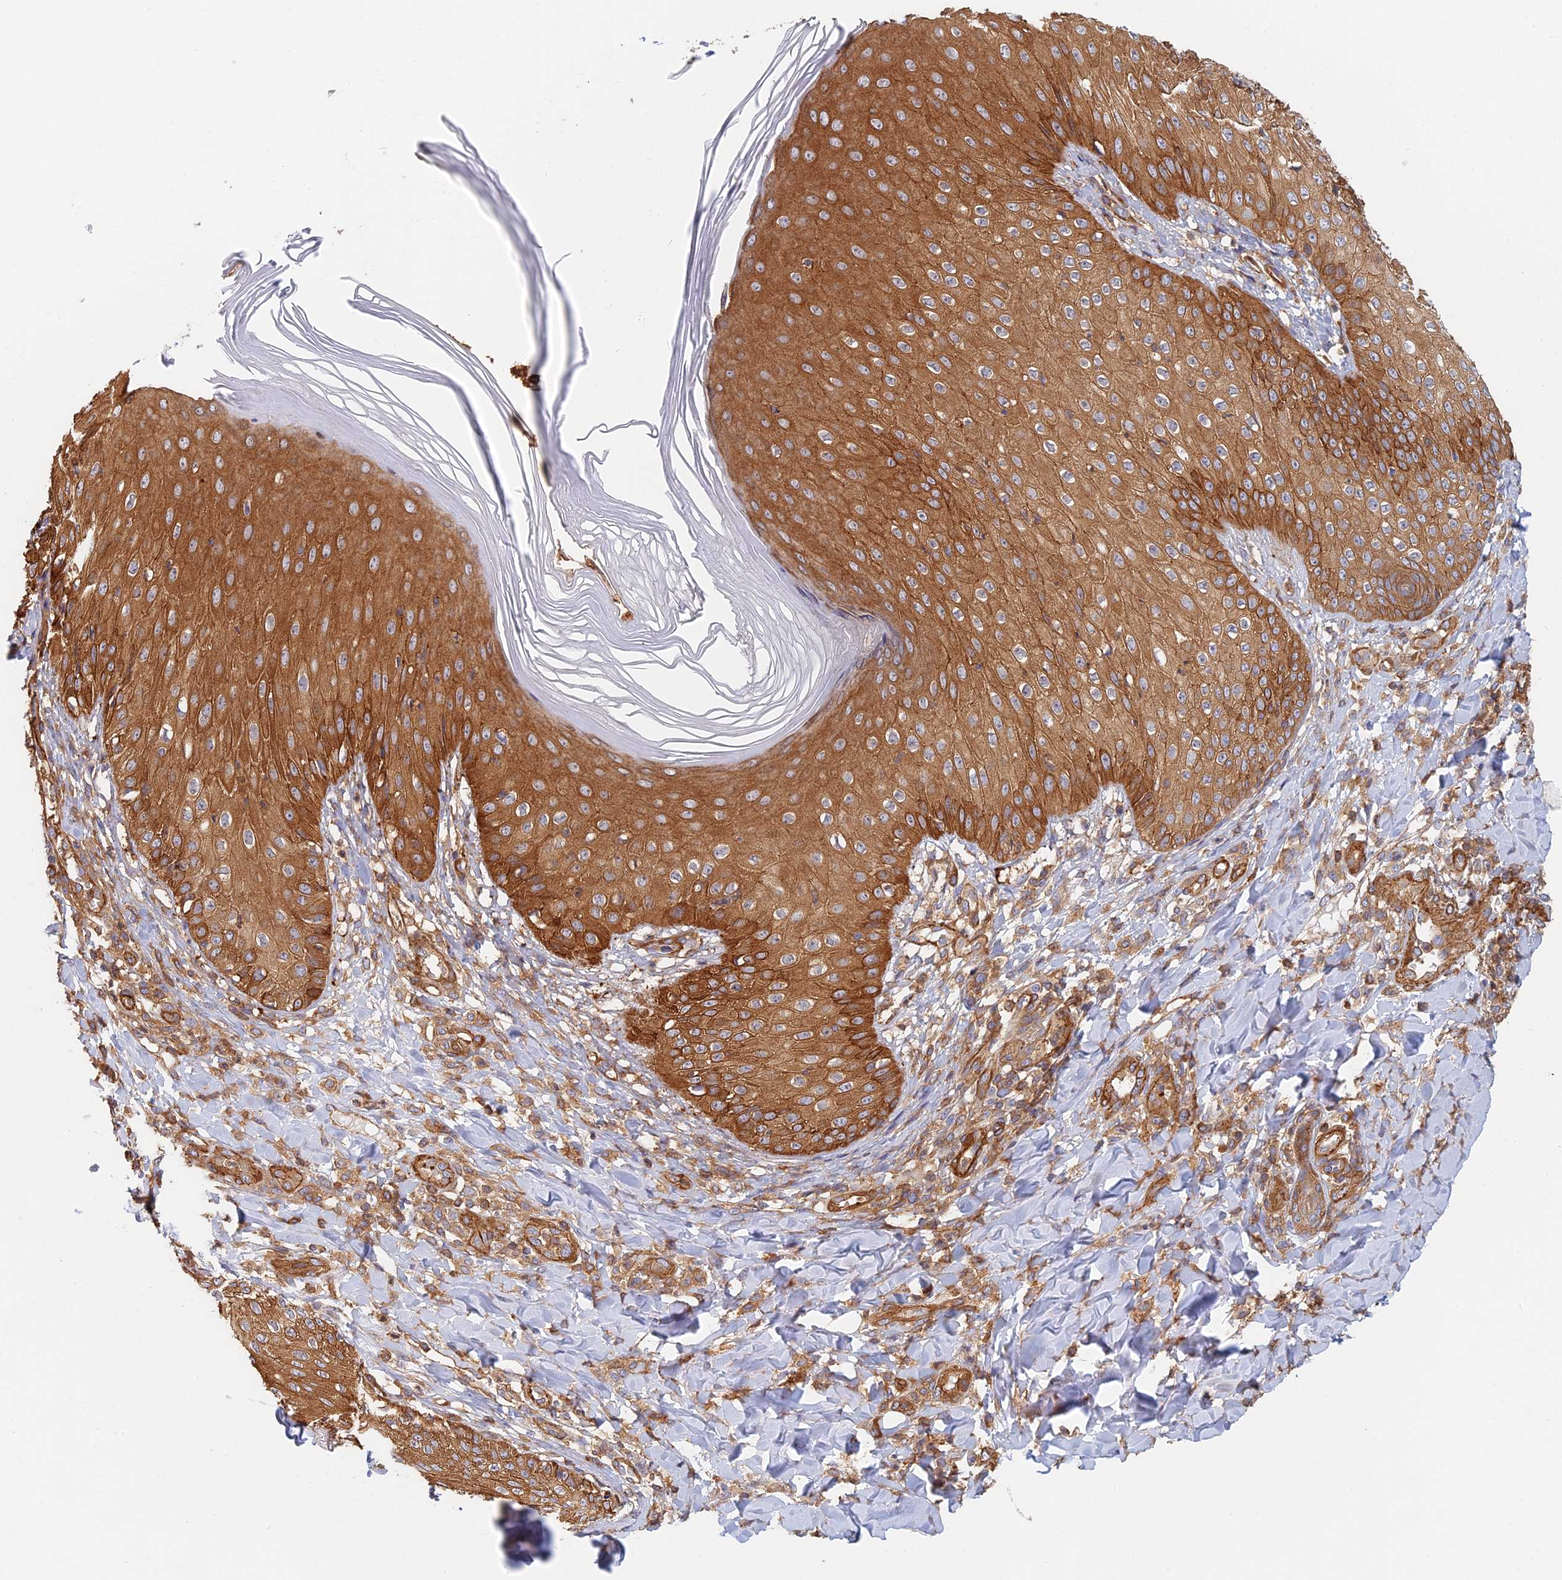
{"staining": {"intensity": "strong", "quantity": ">75%", "location": "cytoplasmic/membranous"}, "tissue": "skin", "cell_type": "Epidermal cells", "image_type": "normal", "snomed": [{"axis": "morphology", "description": "Normal tissue, NOS"}, {"axis": "morphology", "description": "Inflammation, NOS"}, {"axis": "topography", "description": "Soft tissue"}, {"axis": "topography", "description": "Anal"}], "caption": "Immunohistochemical staining of unremarkable human skin shows strong cytoplasmic/membranous protein expression in approximately >75% of epidermal cells.", "gene": "PAK4", "patient": {"sex": "female", "age": 15}}